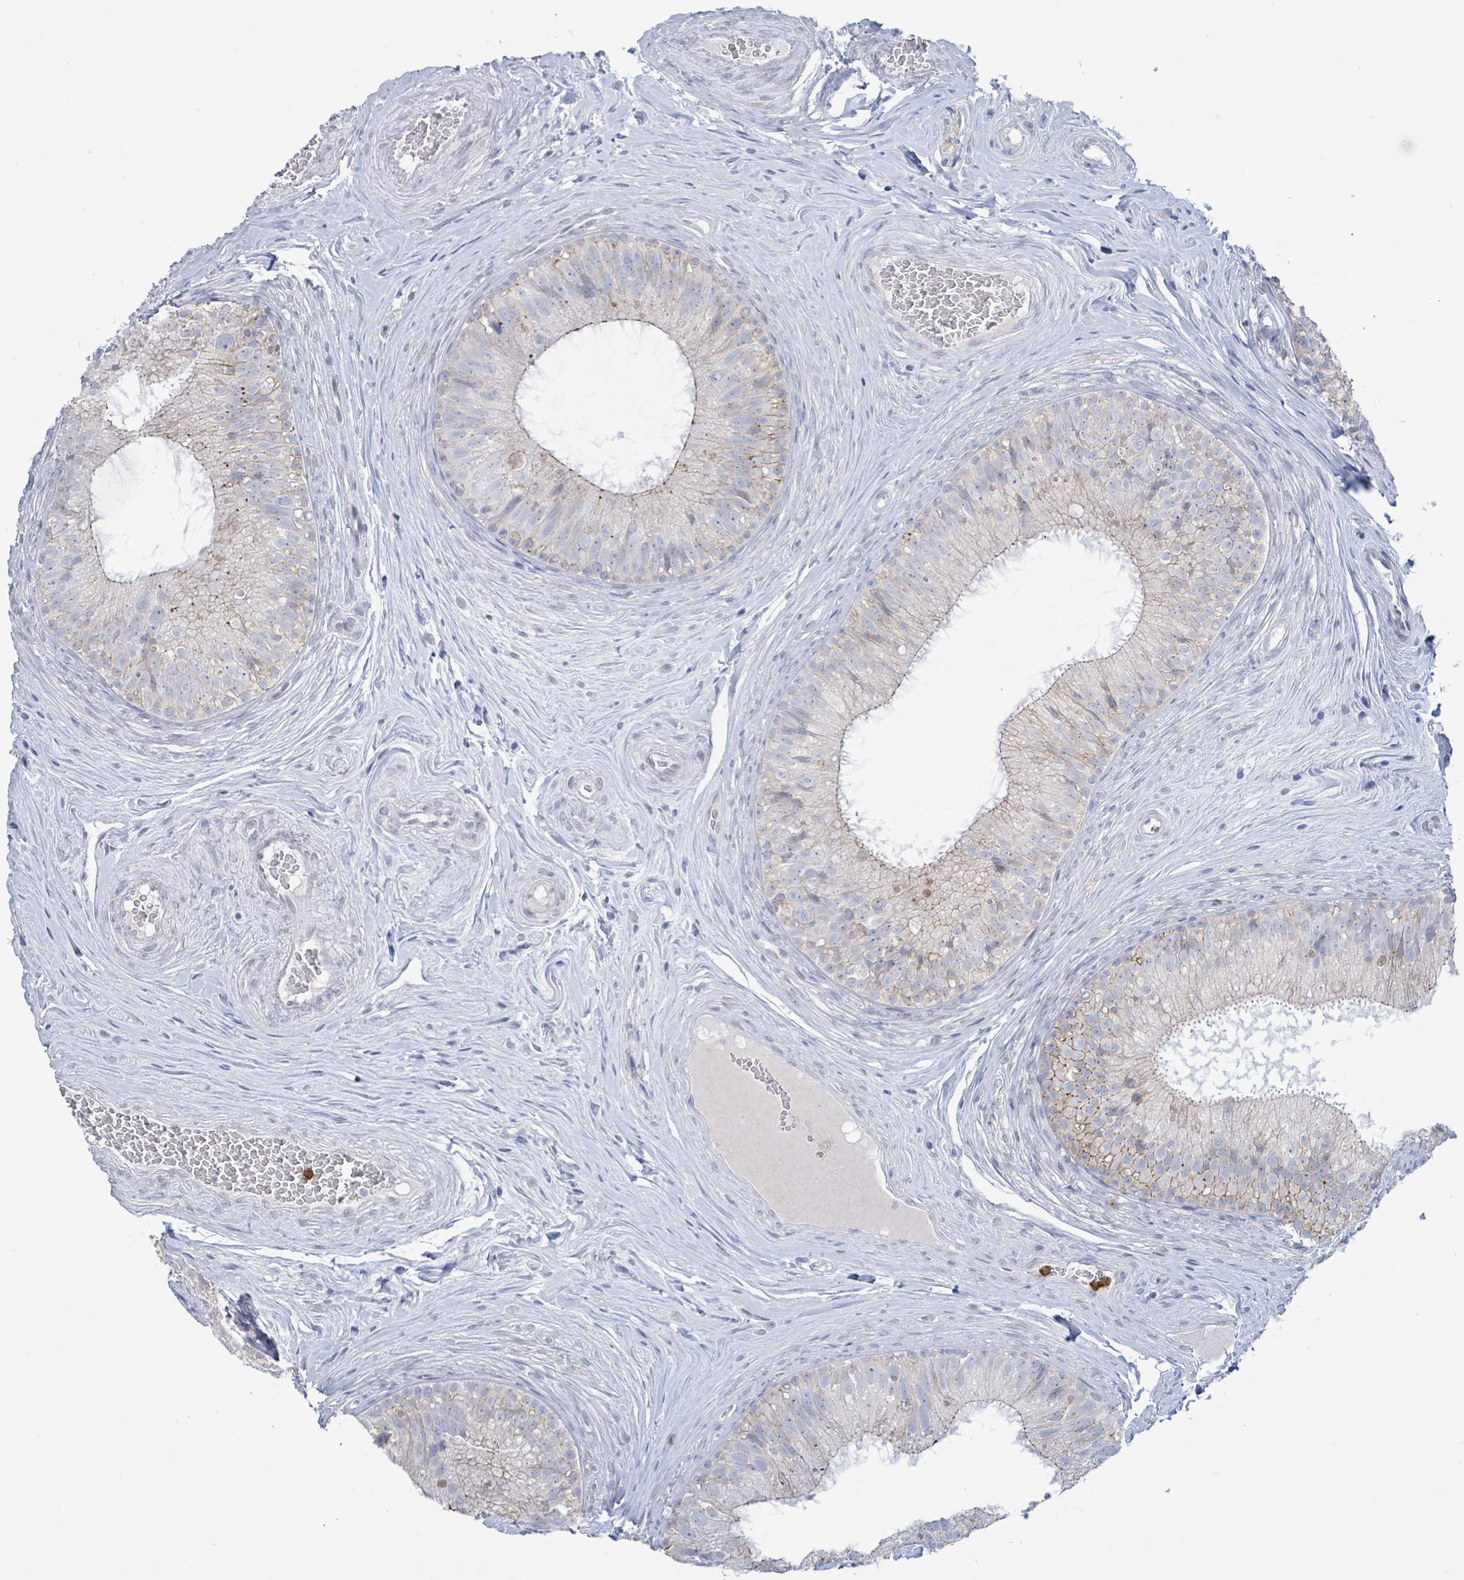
{"staining": {"intensity": "strong", "quantity": "<25%", "location": "cytoplasmic/membranous"}, "tissue": "epididymis", "cell_type": "Glandular cells", "image_type": "normal", "snomed": [{"axis": "morphology", "description": "Normal tissue, NOS"}, {"axis": "topography", "description": "Epididymis"}], "caption": "Epididymis stained with DAB immunohistochemistry (IHC) demonstrates medium levels of strong cytoplasmic/membranous expression in about <25% of glandular cells.", "gene": "LCLAT1", "patient": {"sex": "male", "age": 34}}